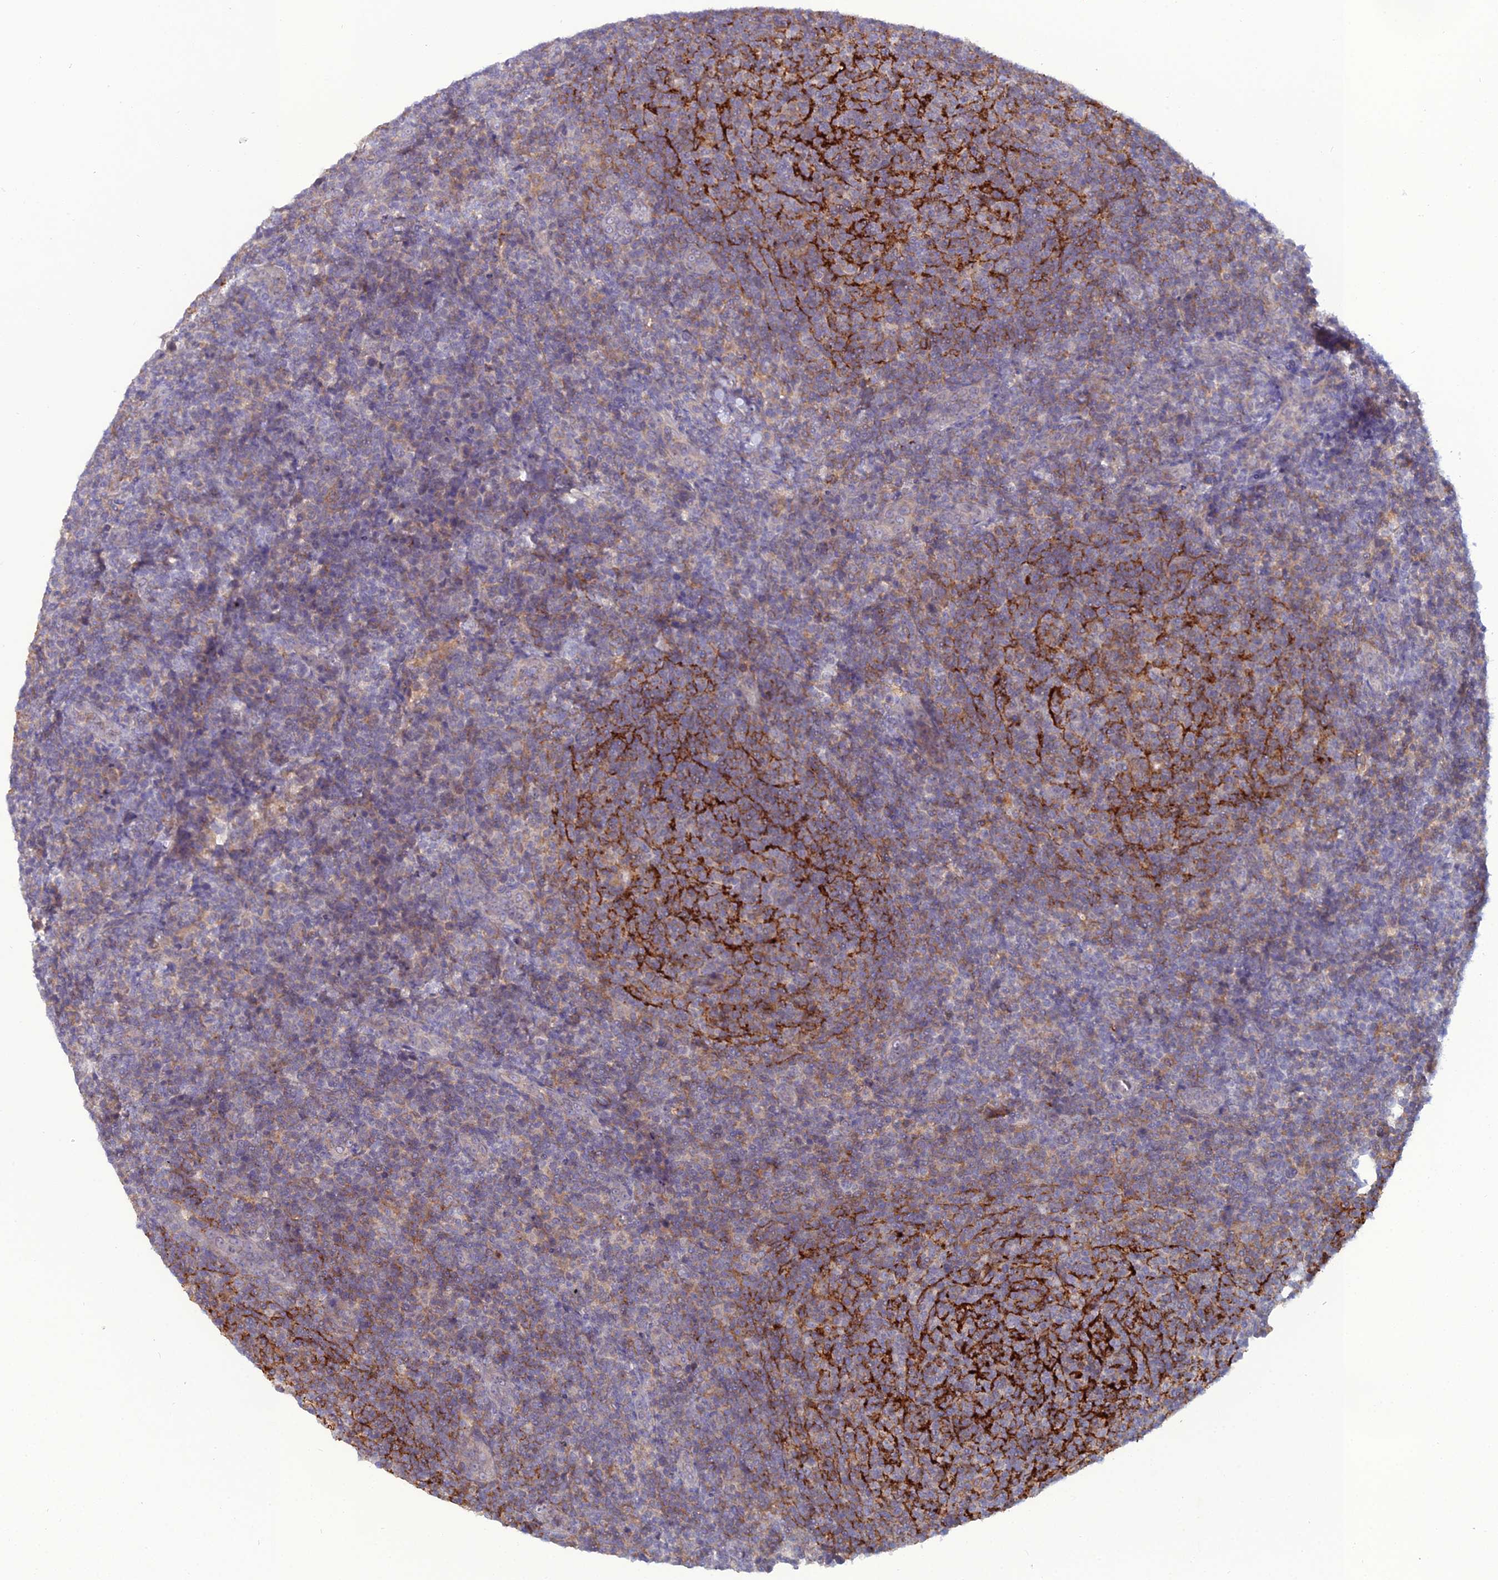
{"staining": {"intensity": "weak", "quantity": "25%-75%", "location": "cytoplasmic/membranous"}, "tissue": "lymphoma", "cell_type": "Tumor cells", "image_type": "cancer", "snomed": [{"axis": "morphology", "description": "Malignant lymphoma, non-Hodgkin's type, Low grade"}, {"axis": "topography", "description": "Lymph node"}], "caption": "Tumor cells reveal weak cytoplasmic/membranous positivity in approximately 25%-75% of cells in lymphoma.", "gene": "WDR46", "patient": {"sex": "male", "age": 66}}